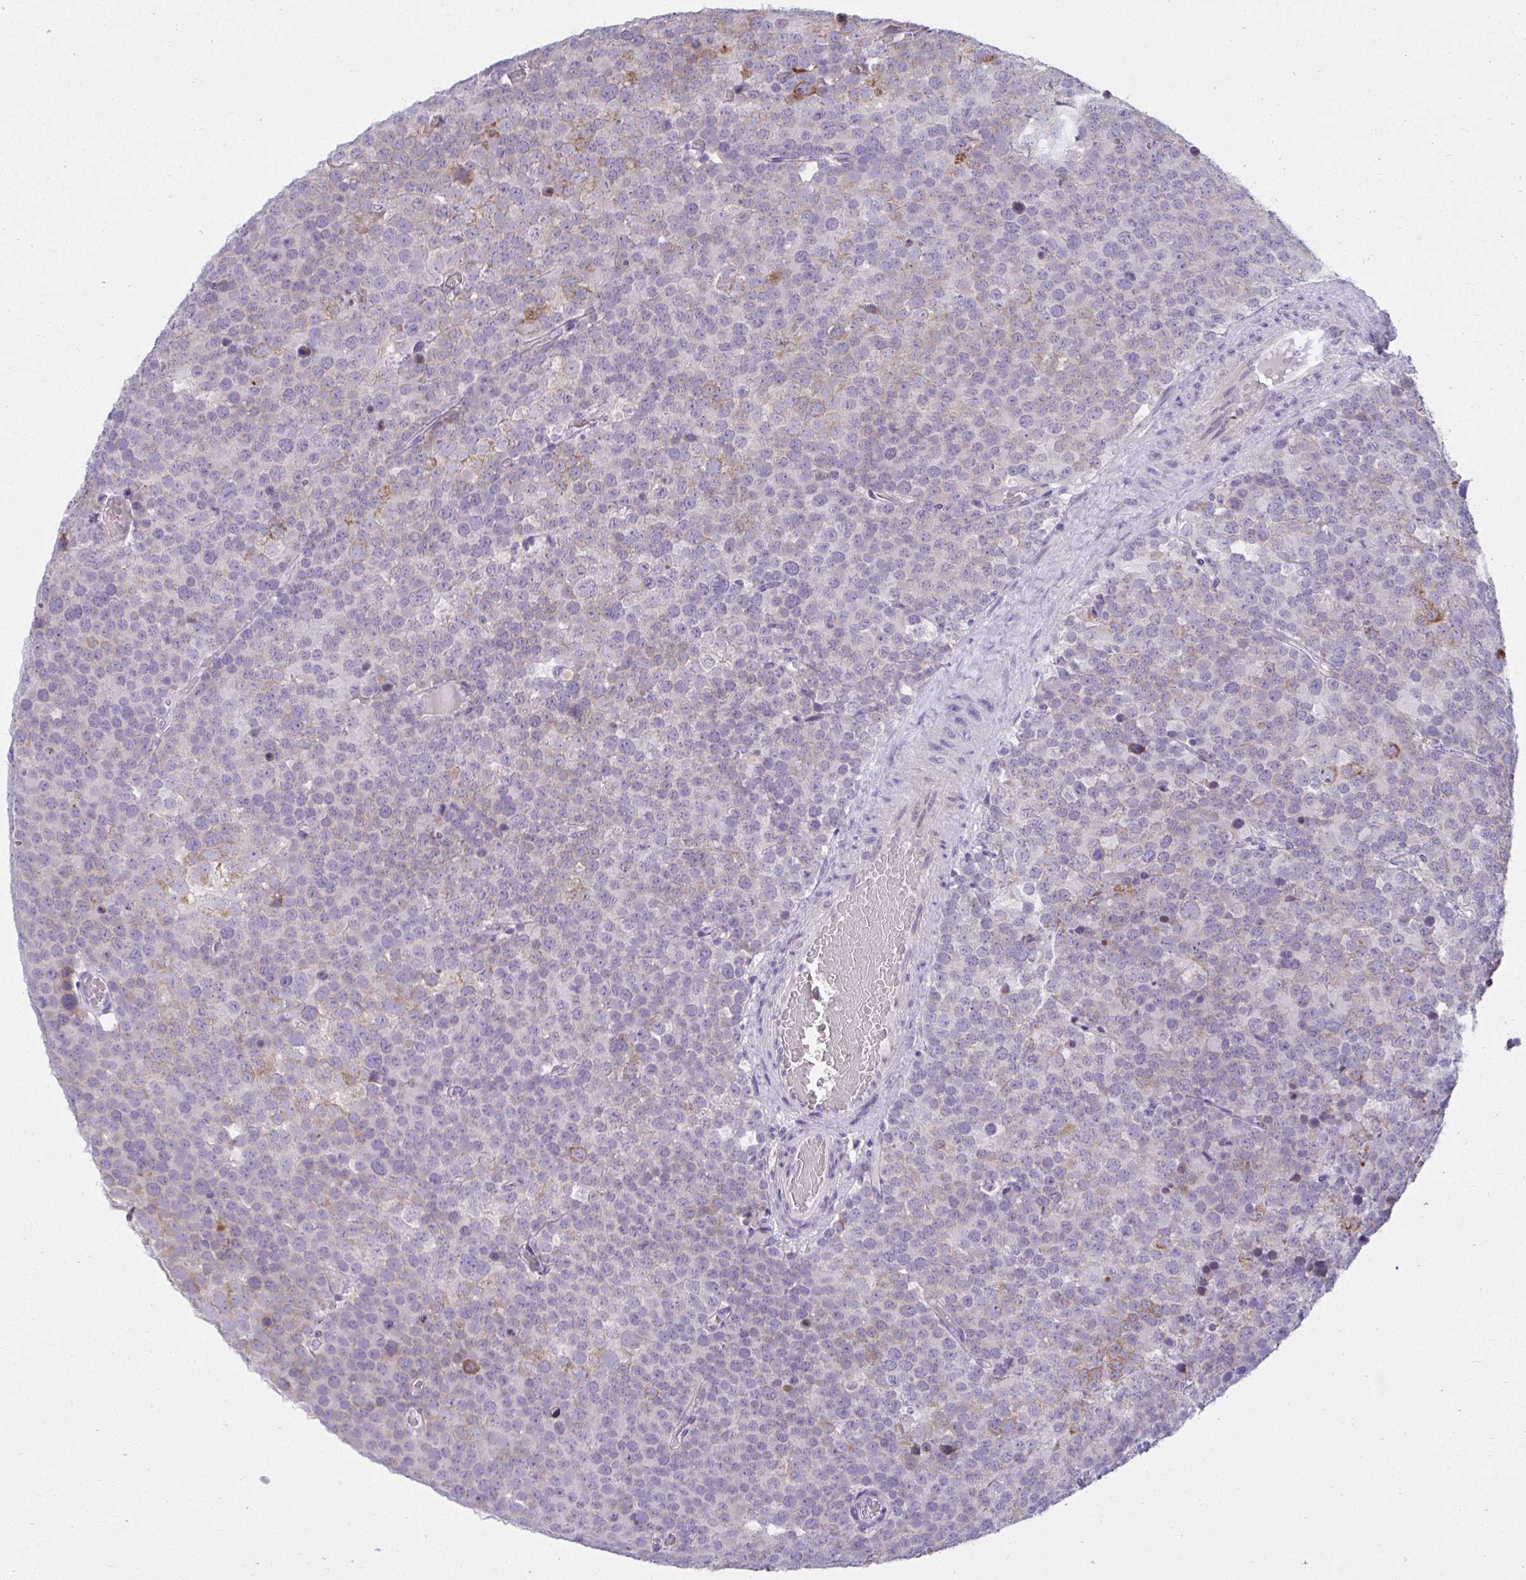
{"staining": {"intensity": "weak", "quantity": "<25%", "location": "cytoplasmic/membranous"}, "tissue": "testis cancer", "cell_type": "Tumor cells", "image_type": "cancer", "snomed": [{"axis": "morphology", "description": "Seminoma, NOS"}, {"axis": "topography", "description": "Testis"}], "caption": "High power microscopy image of an immunohistochemistry histopathology image of testis cancer (seminoma), revealing no significant positivity in tumor cells.", "gene": "FASLG", "patient": {"sex": "male", "age": 71}}